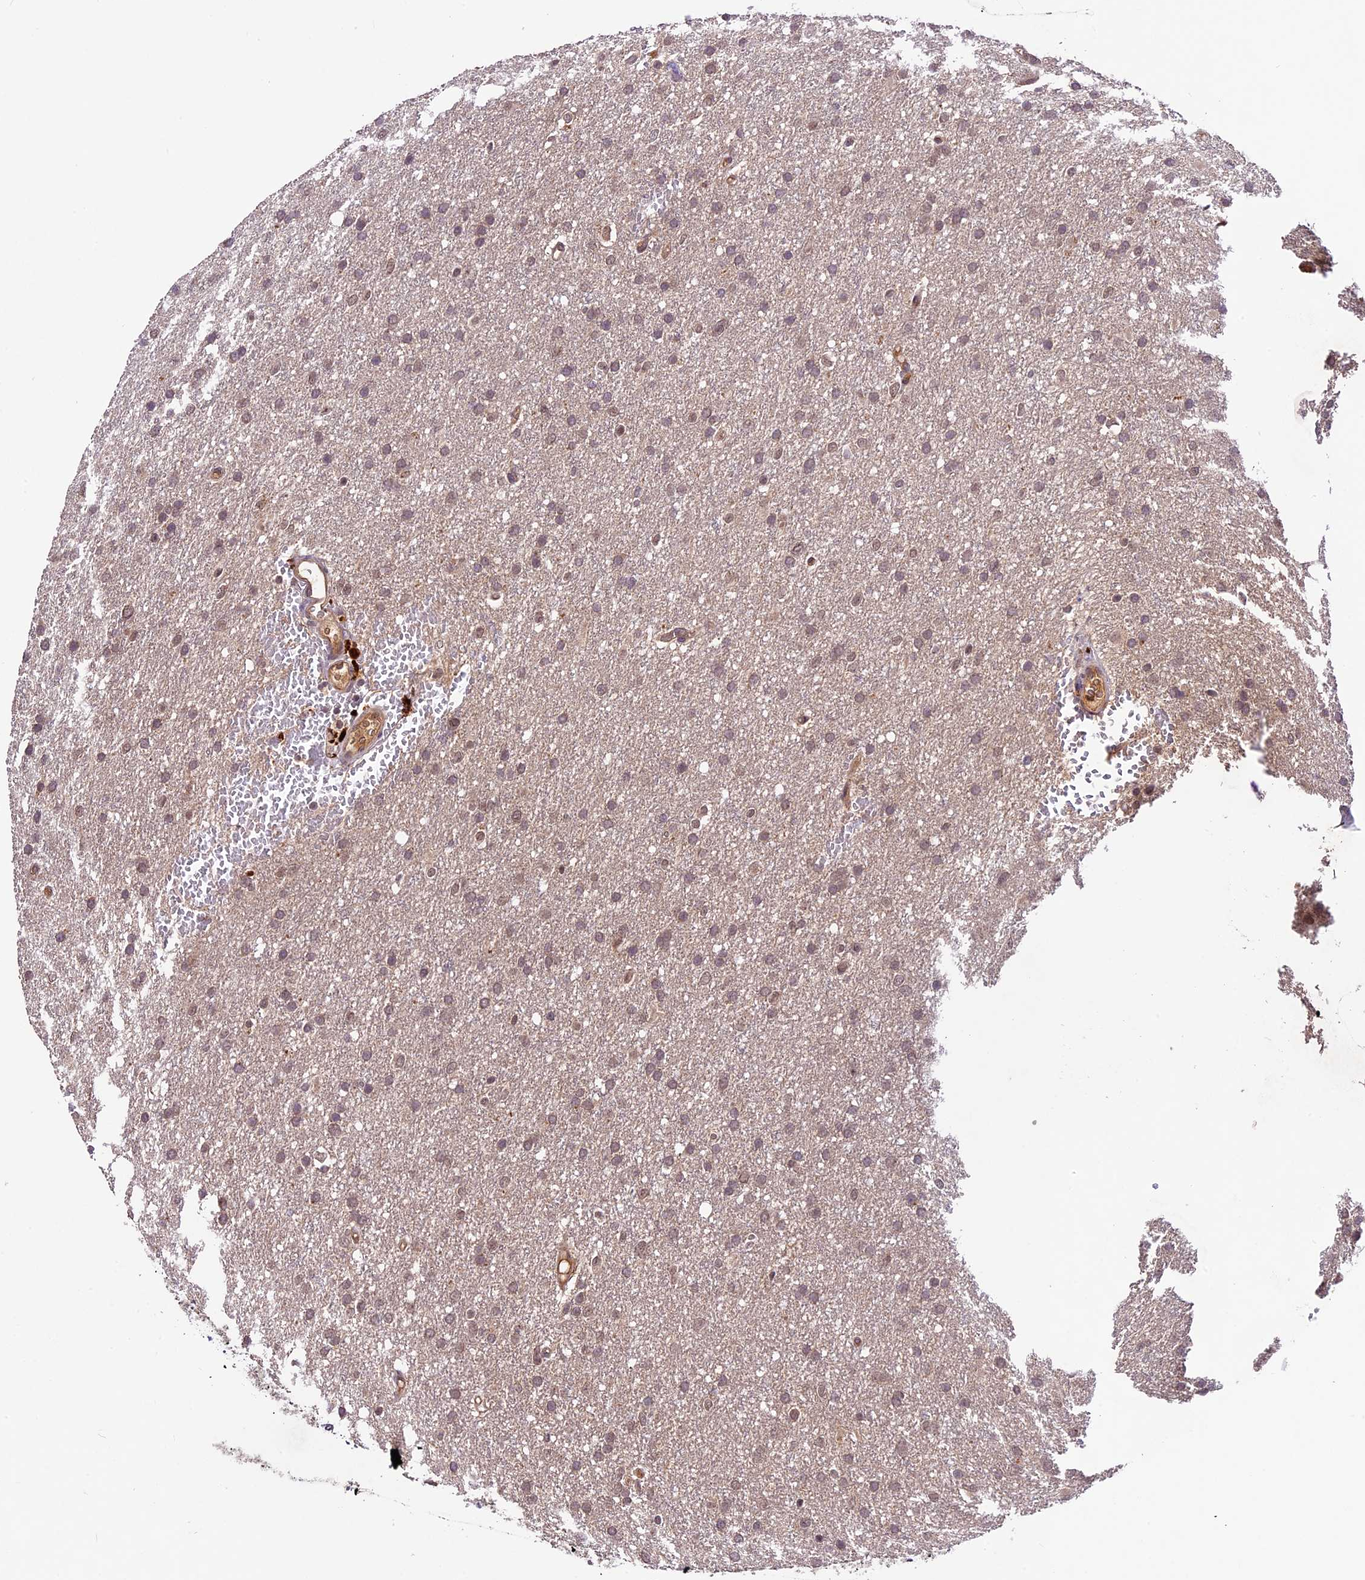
{"staining": {"intensity": "weak", "quantity": ">75%", "location": "nuclear"}, "tissue": "glioma", "cell_type": "Tumor cells", "image_type": "cancer", "snomed": [{"axis": "morphology", "description": "Glioma, malignant, High grade"}, {"axis": "topography", "description": "Cerebral cortex"}], "caption": "IHC image of malignant glioma (high-grade) stained for a protein (brown), which exhibits low levels of weak nuclear positivity in about >75% of tumor cells.", "gene": "ATP10A", "patient": {"sex": "female", "age": 36}}